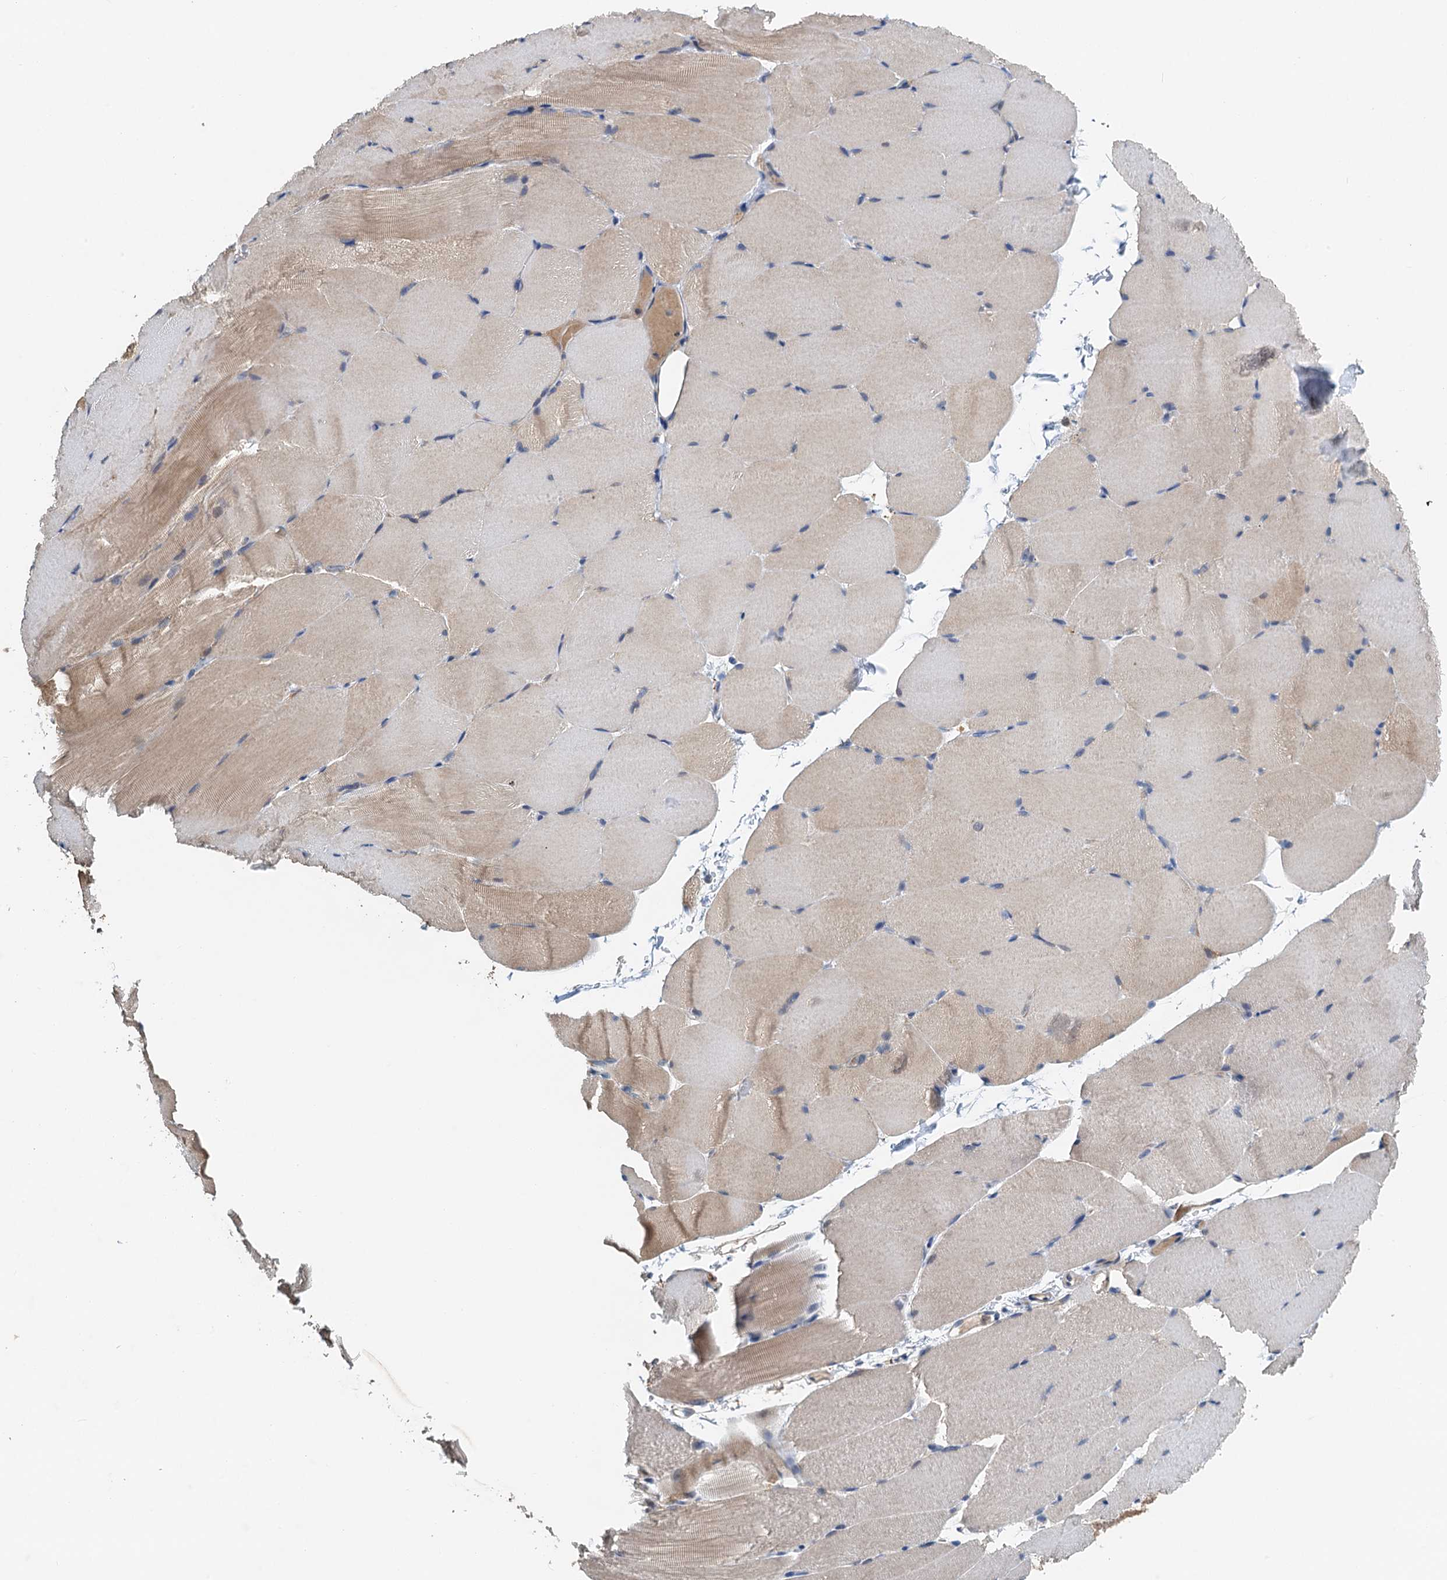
{"staining": {"intensity": "weak", "quantity": "25%-75%", "location": "cytoplasmic/membranous"}, "tissue": "skeletal muscle", "cell_type": "Myocytes", "image_type": "normal", "snomed": [{"axis": "morphology", "description": "Normal tissue, NOS"}, {"axis": "topography", "description": "Skeletal muscle"}, {"axis": "topography", "description": "Parathyroid gland"}], "caption": "DAB immunohistochemical staining of unremarkable human skeletal muscle displays weak cytoplasmic/membranous protein staining in about 25%-75% of myocytes.", "gene": "ZNF606", "patient": {"sex": "female", "age": 37}}